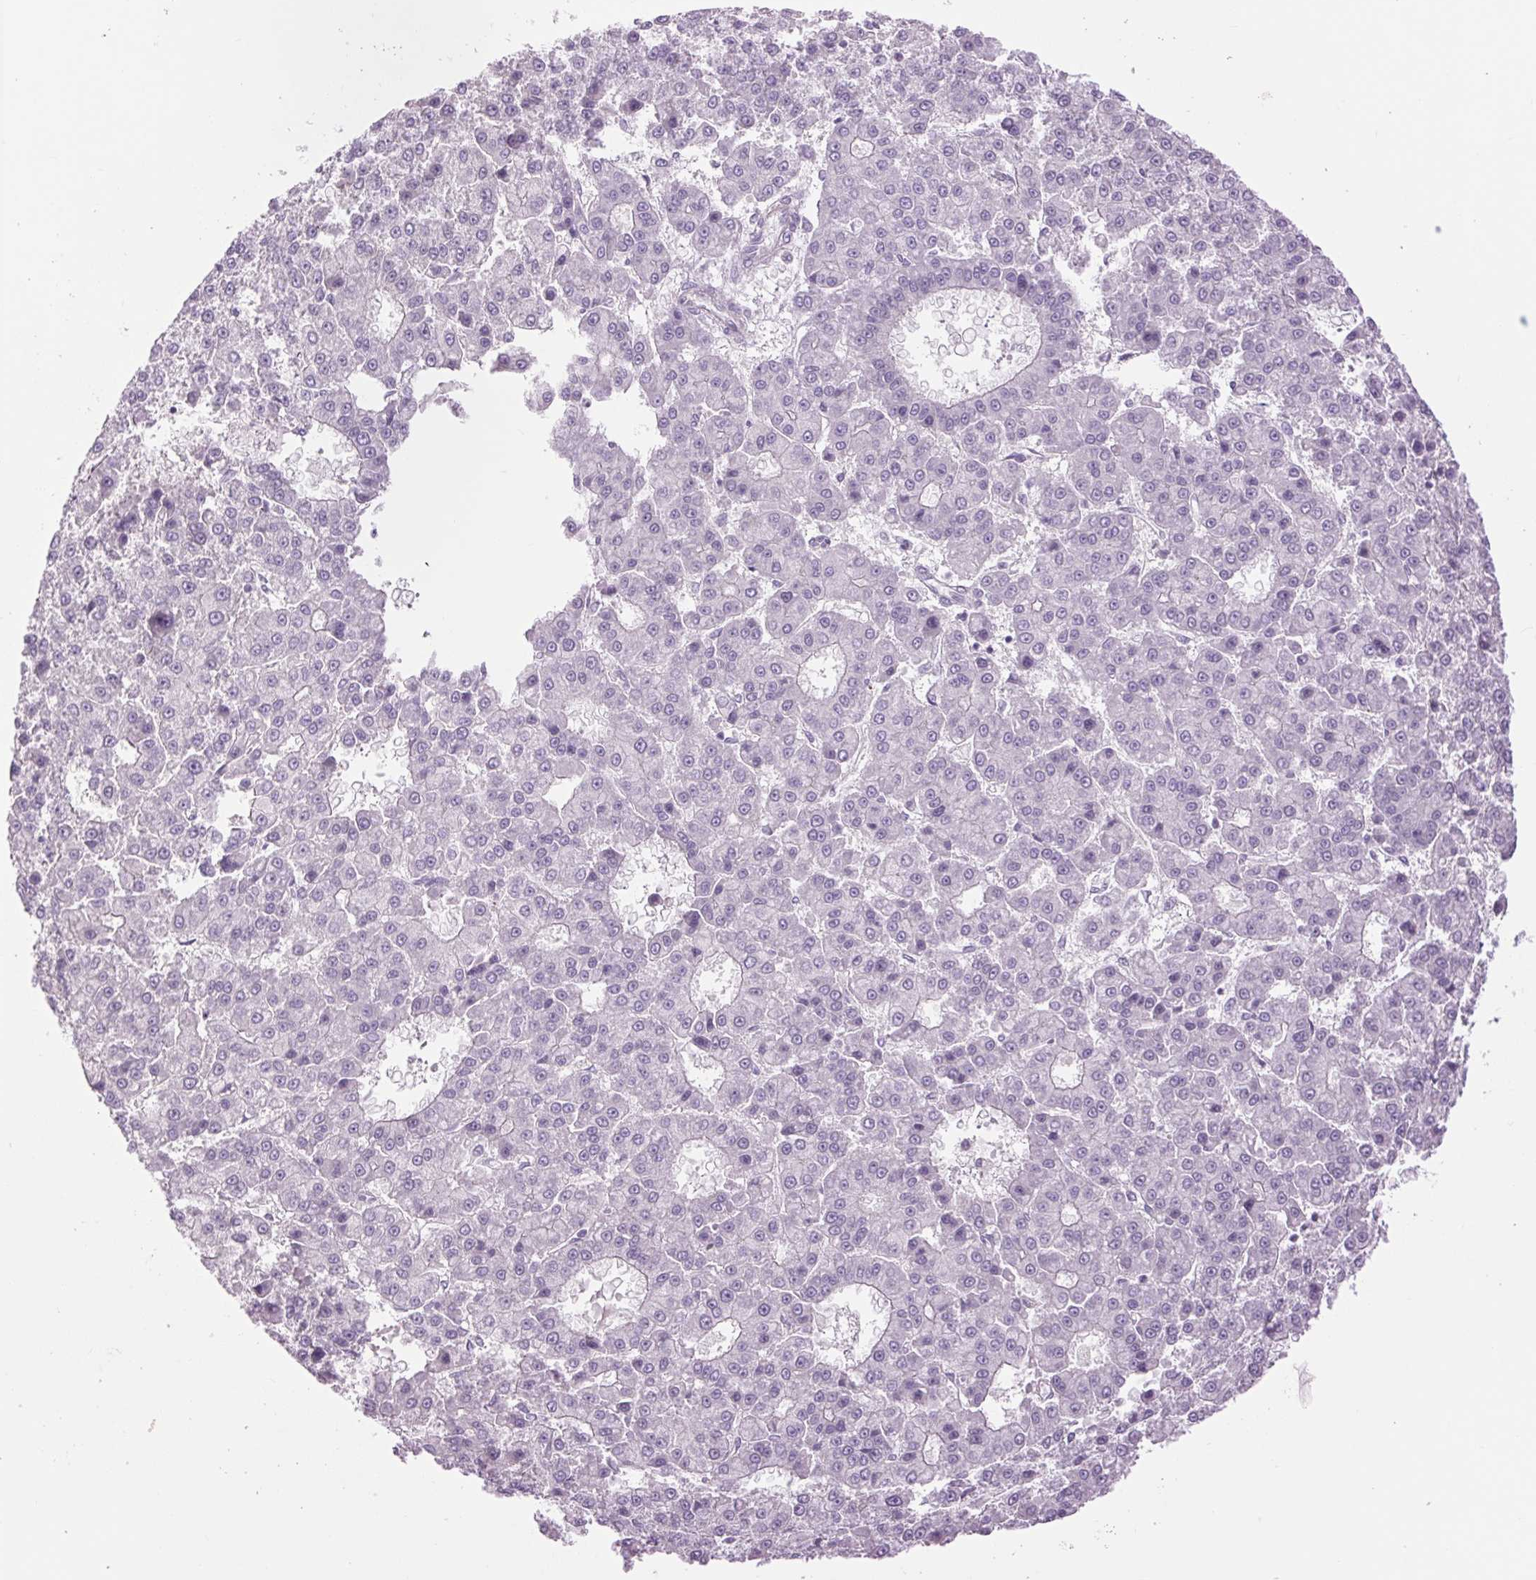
{"staining": {"intensity": "negative", "quantity": "none", "location": "none"}, "tissue": "liver cancer", "cell_type": "Tumor cells", "image_type": "cancer", "snomed": [{"axis": "morphology", "description": "Carcinoma, Hepatocellular, NOS"}, {"axis": "topography", "description": "Liver"}], "caption": "This is an IHC image of human hepatocellular carcinoma (liver). There is no expression in tumor cells.", "gene": "CTNNA3", "patient": {"sex": "male", "age": 70}}